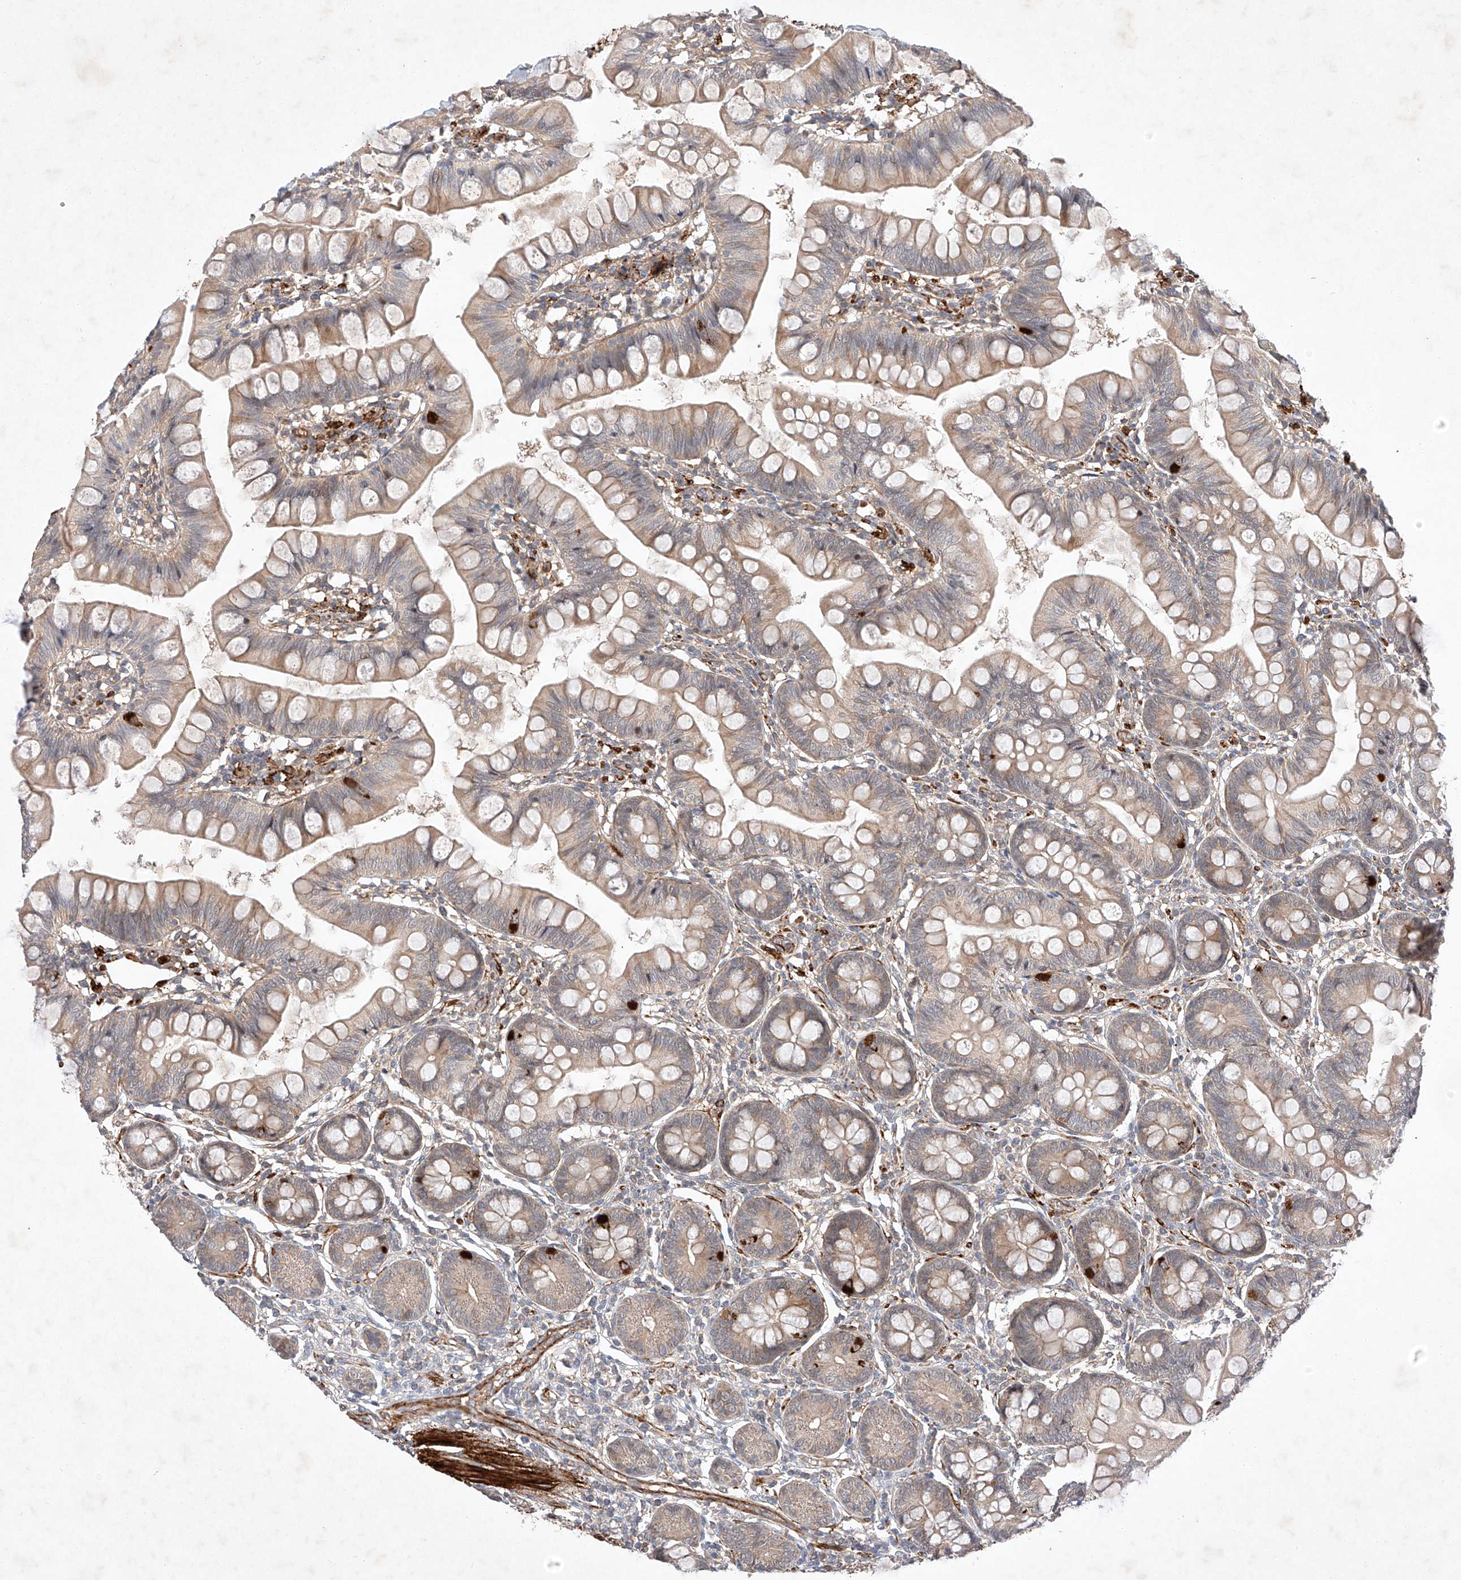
{"staining": {"intensity": "weak", "quantity": "25%-75%", "location": "cytoplasmic/membranous"}, "tissue": "small intestine", "cell_type": "Glandular cells", "image_type": "normal", "snomed": [{"axis": "morphology", "description": "Normal tissue, NOS"}, {"axis": "topography", "description": "Small intestine"}], "caption": "Normal small intestine exhibits weak cytoplasmic/membranous staining in approximately 25%-75% of glandular cells, visualized by immunohistochemistry.", "gene": "ARHGAP33", "patient": {"sex": "male", "age": 7}}